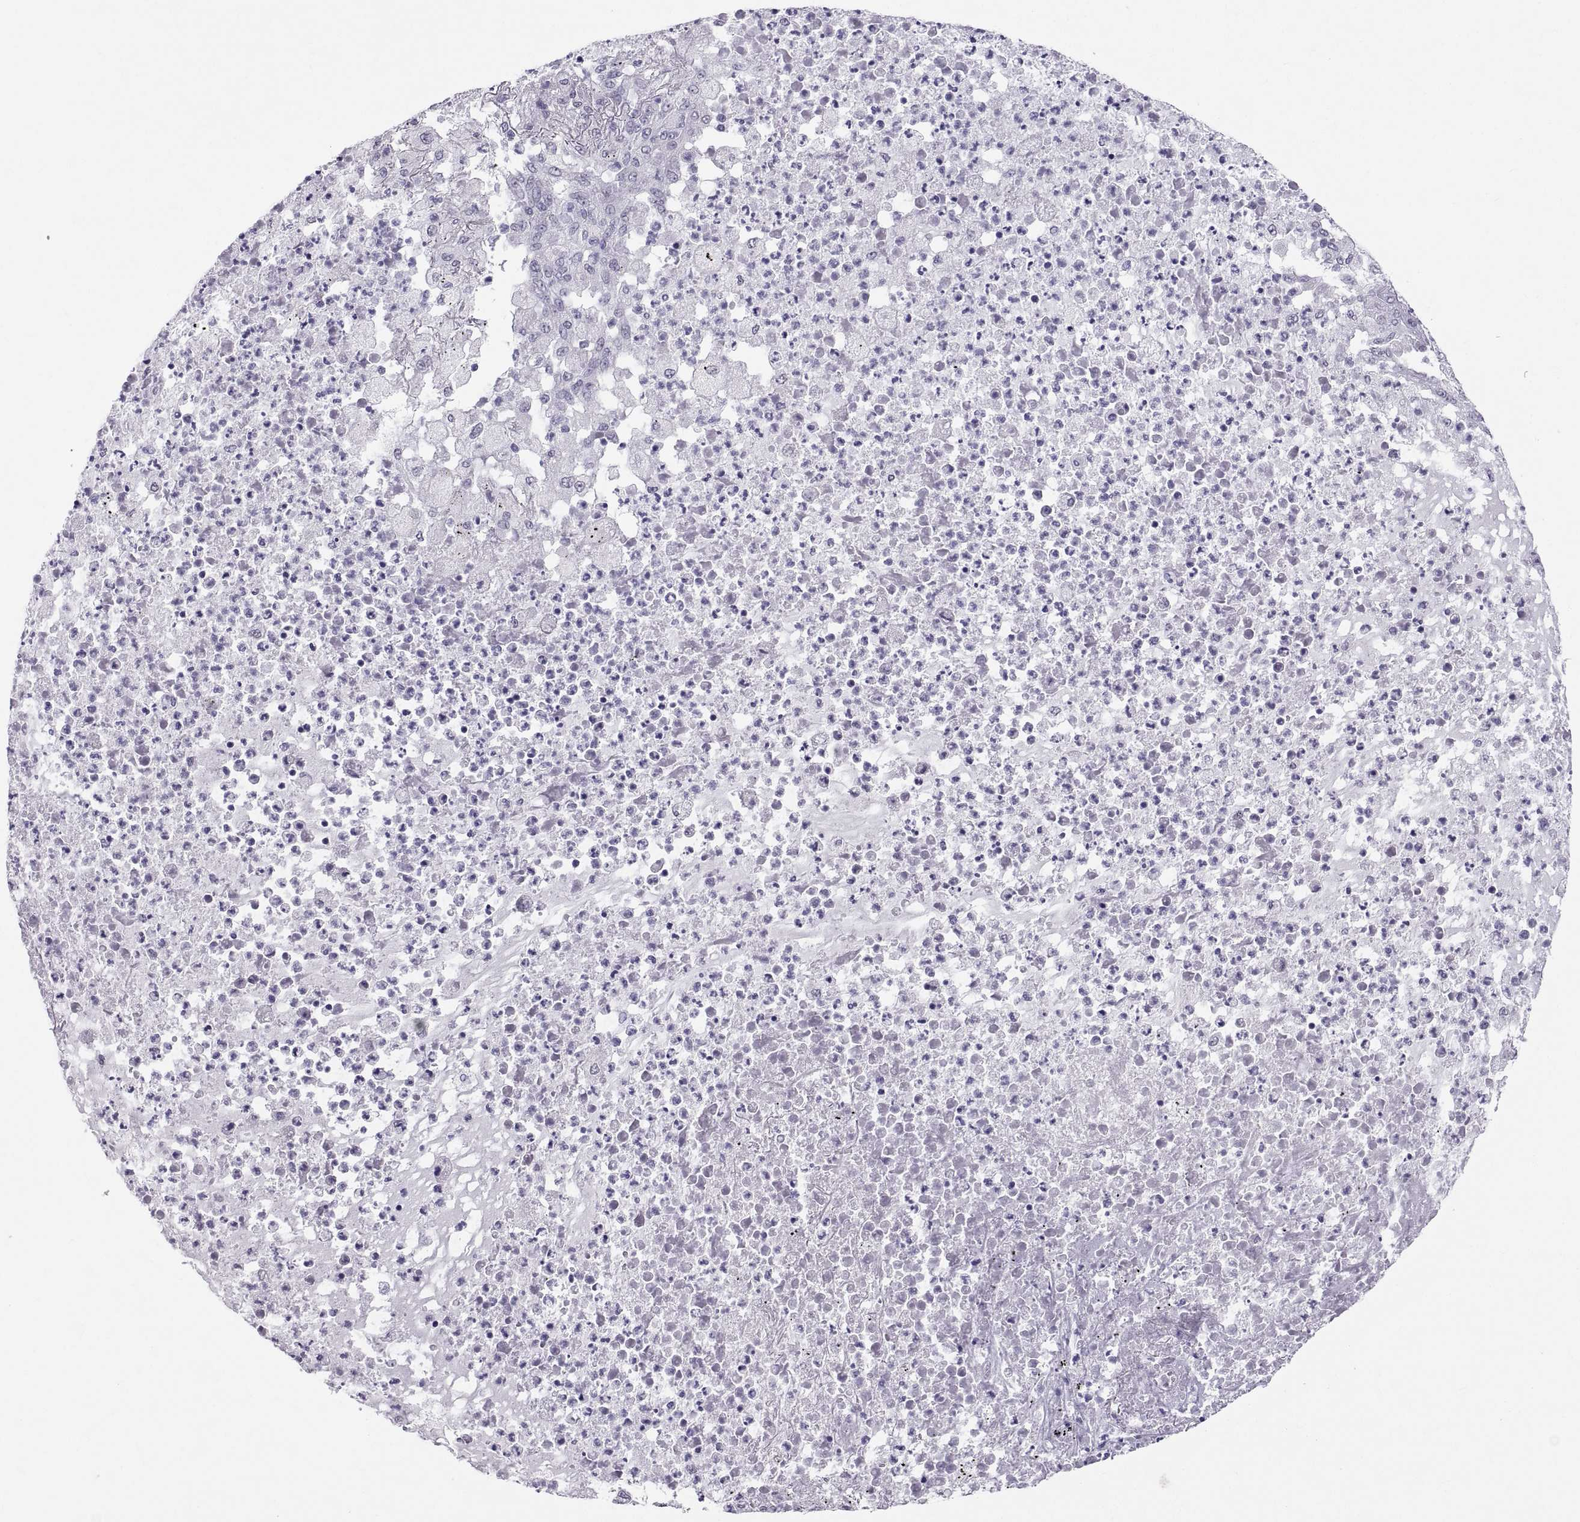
{"staining": {"intensity": "negative", "quantity": "none", "location": "none"}, "tissue": "lung cancer", "cell_type": "Tumor cells", "image_type": "cancer", "snomed": [{"axis": "morphology", "description": "Adenocarcinoma, NOS"}, {"axis": "topography", "description": "Lung"}], "caption": "Lung adenocarcinoma was stained to show a protein in brown. There is no significant staining in tumor cells.", "gene": "KRT77", "patient": {"sex": "female", "age": 73}}